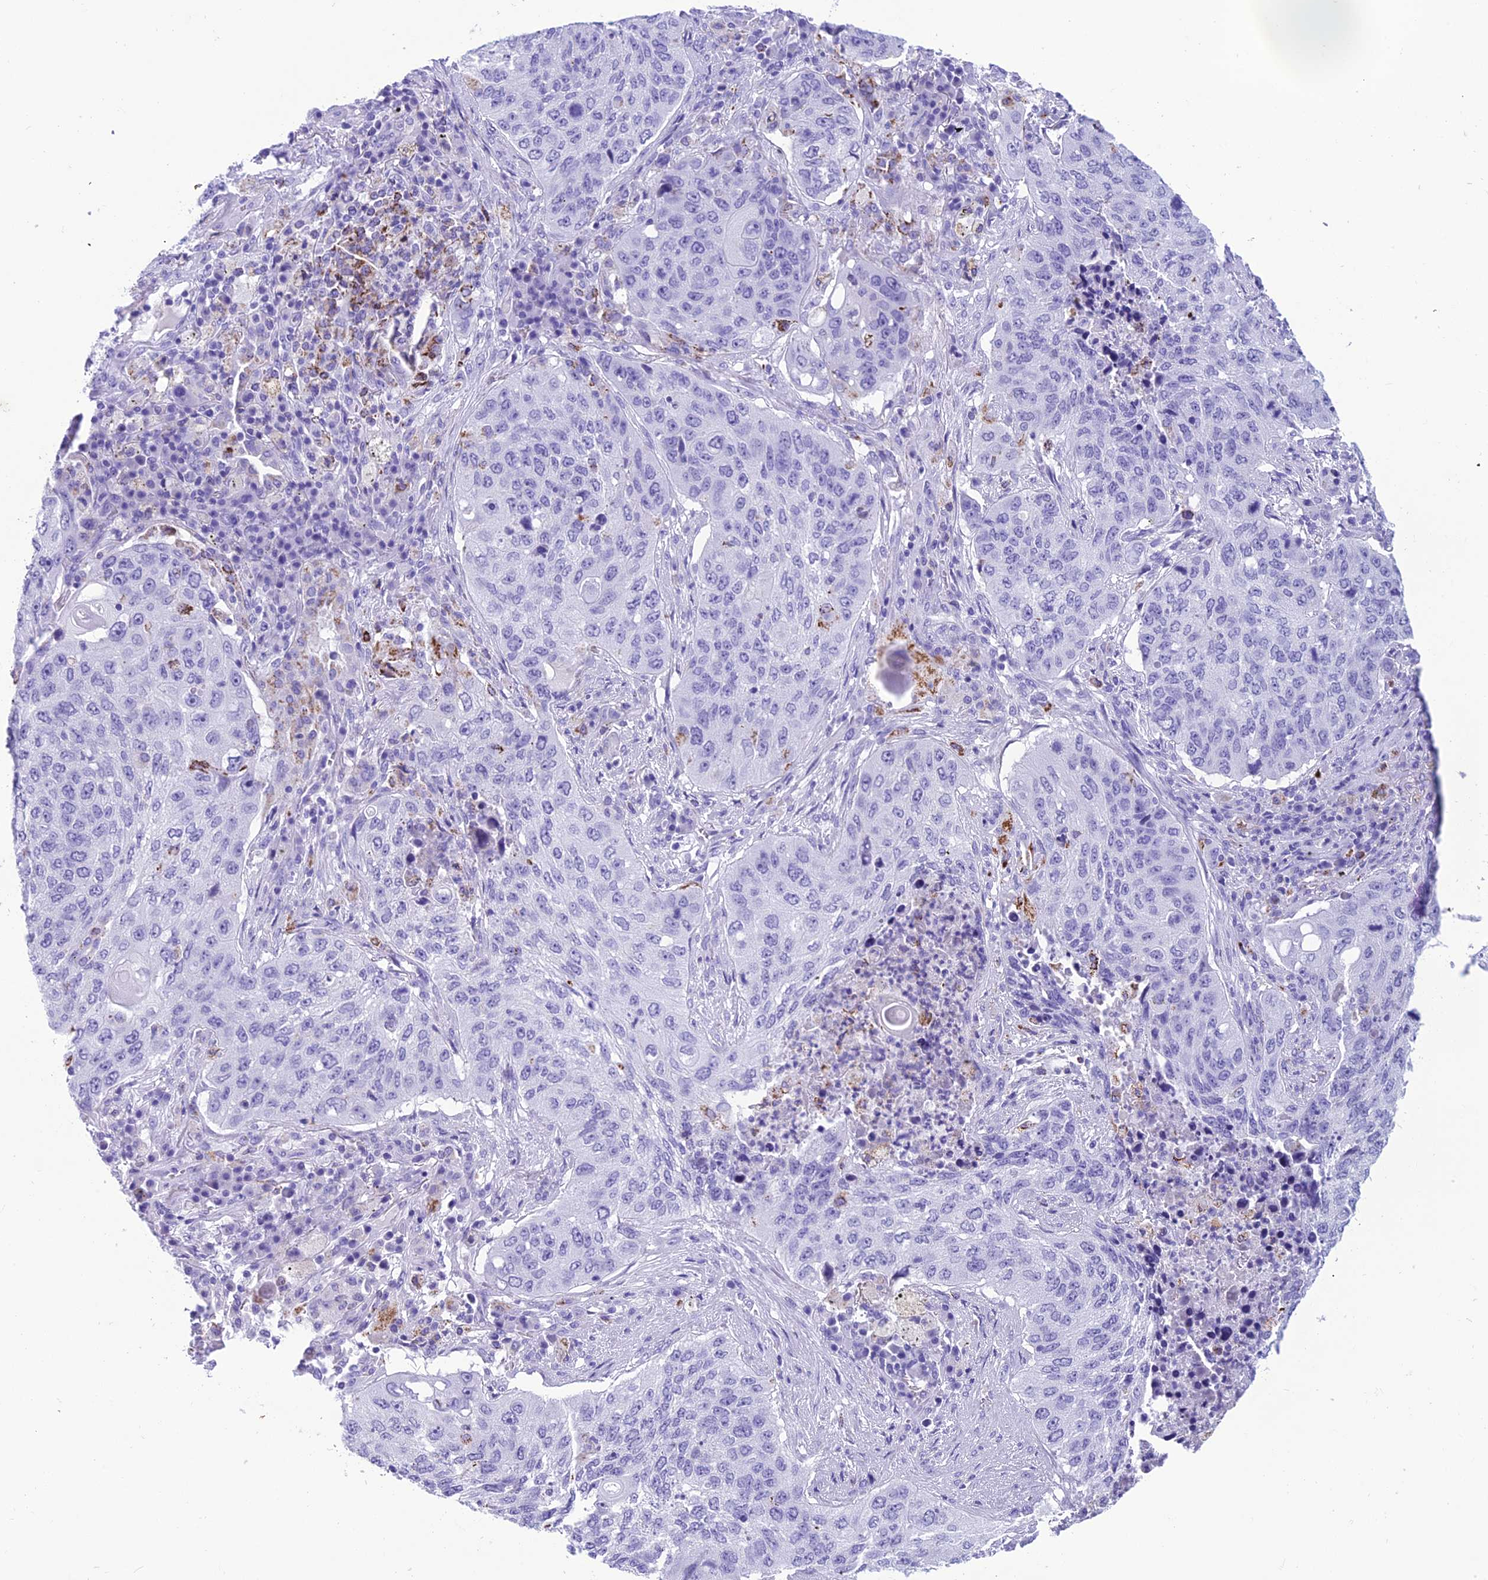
{"staining": {"intensity": "negative", "quantity": "none", "location": "none"}, "tissue": "lung cancer", "cell_type": "Tumor cells", "image_type": "cancer", "snomed": [{"axis": "morphology", "description": "Squamous cell carcinoma, NOS"}, {"axis": "topography", "description": "Lung"}], "caption": "This is an IHC micrograph of lung squamous cell carcinoma. There is no positivity in tumor cells.", "gene": "TRAM1L1", "patient": {"sex": "female", "age": 63}}